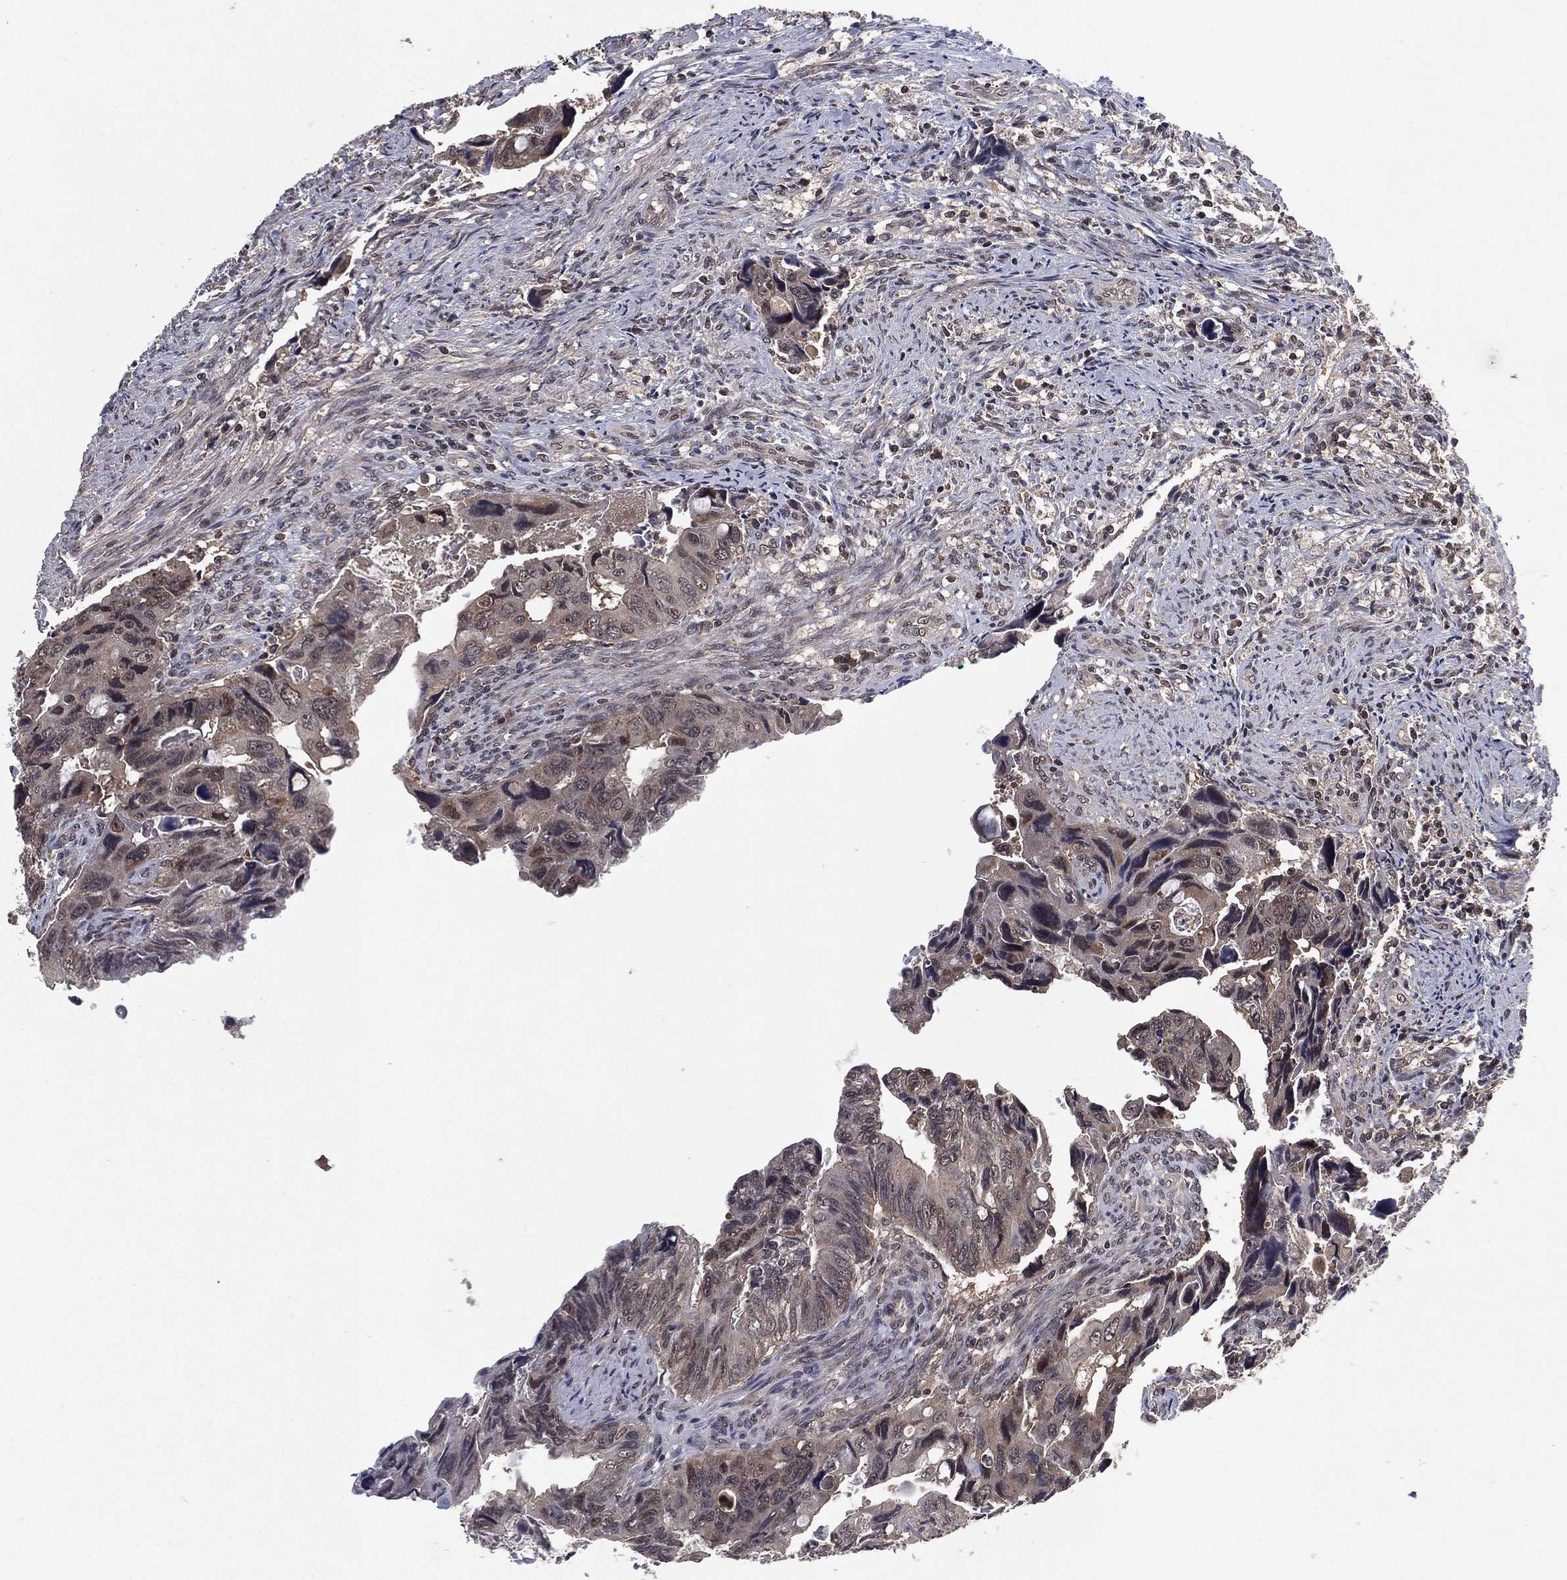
{"staining": {"intensity": "moderate", "quantity": "<25%", "location": "cytoplasmic/membranous"}, "tissue": "colorectal cancer", "cell_type": "Tumor cells", "image_type": "cancer", "snomed": [{"axis": "morphology", "description": "Adenocarcinoma, NOS"}, {"axis": "topography", "description": "Rectum"}], "caption": "DAB immunohistochemical staining of human adenocarcinoma (colorectal) displays moderate cytoplasmic/membranous protein expression in approximately <25% of tumor cells.", "gene": "NELFCD", "patient": {"sex": "male", "age": 62}}